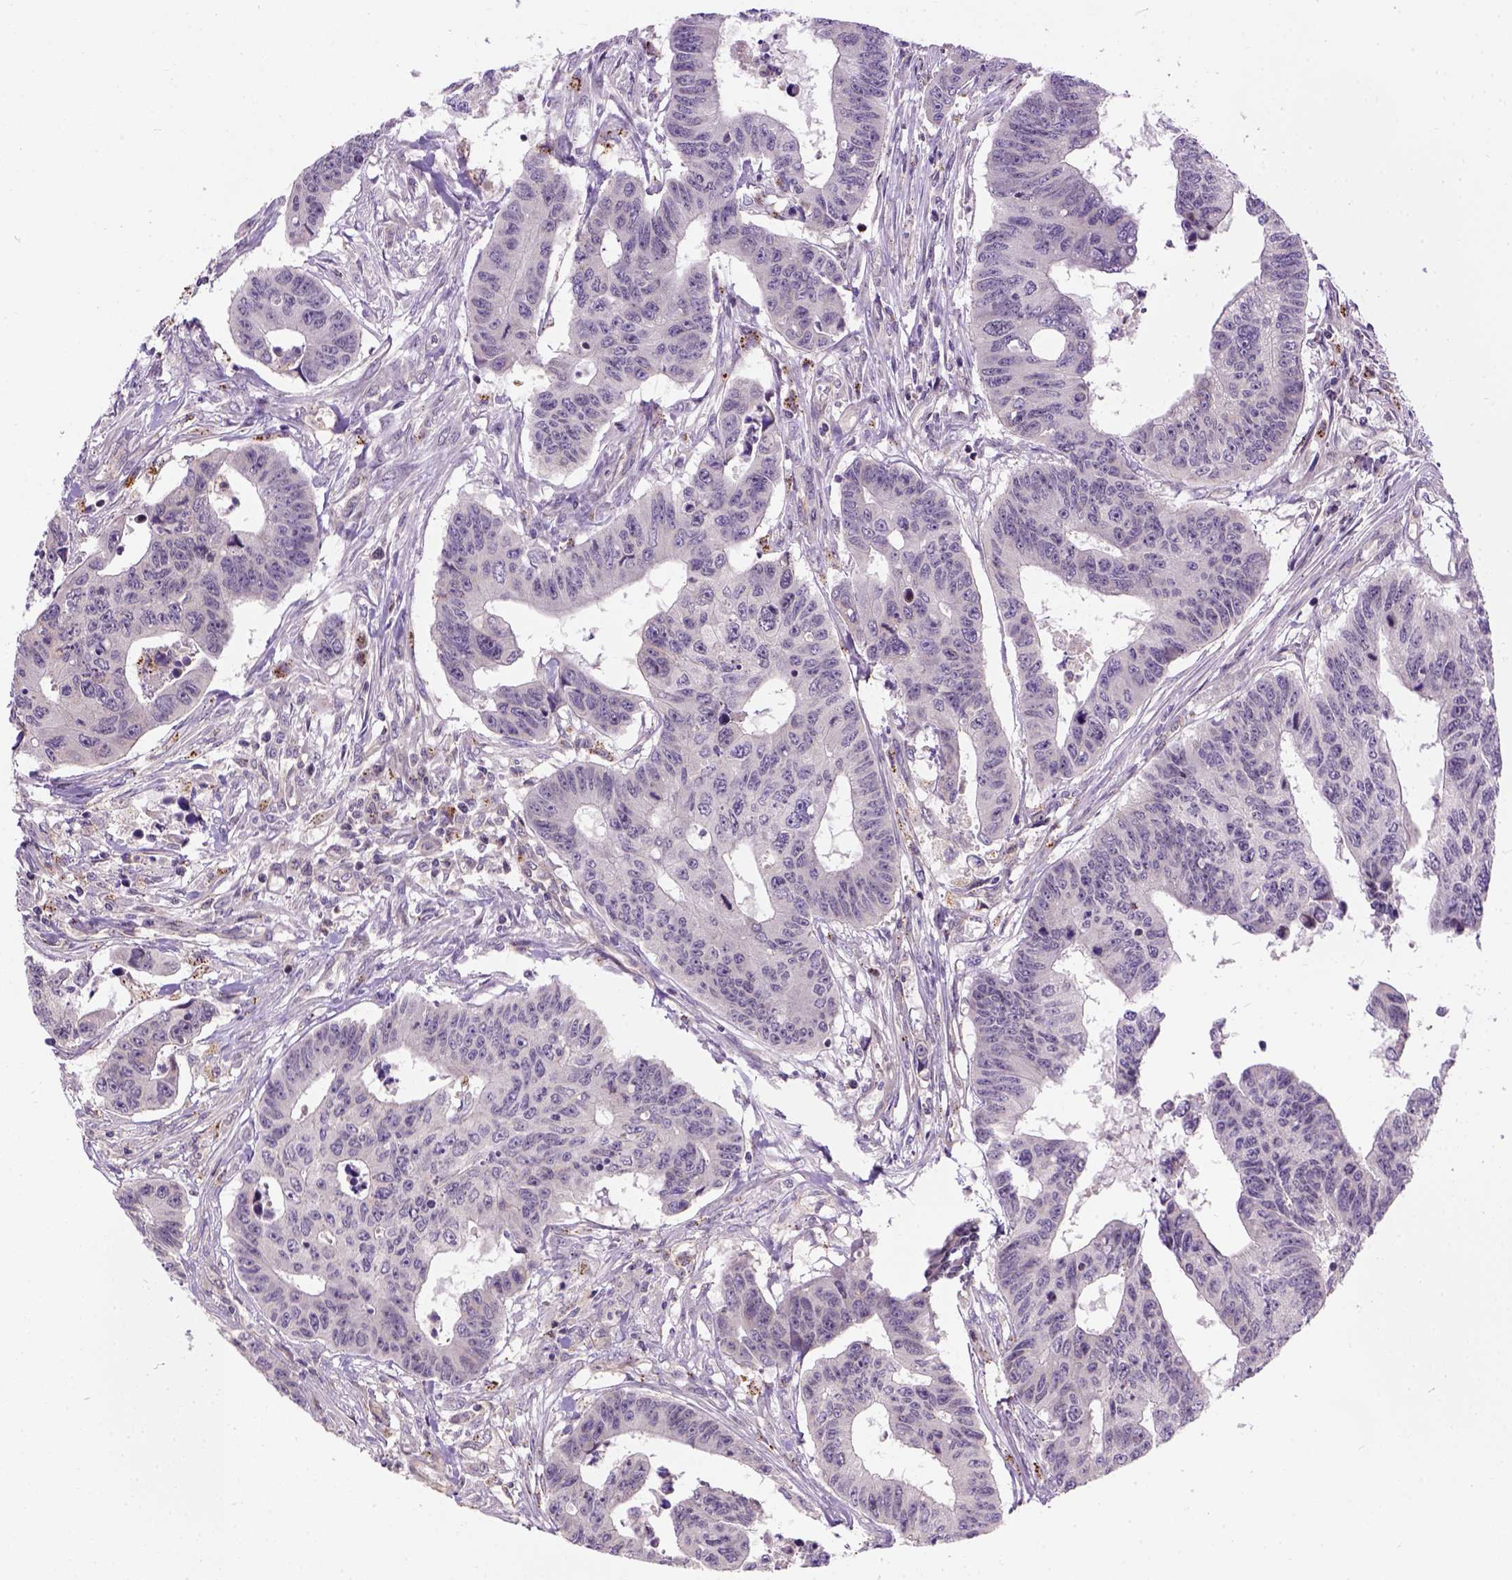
{"staining": {"intensity": "negative", "quantity": "none", "location": "none"}, "tissue": "colorectal cancer", "cell_type": "Tumor cells", "image_type": "cancer", "snomed": [{"axis": "morphology", "description": "Adenocarcinoma, NOS"}, {"axis": "topography", "description": "Rectum"}], "caption": "An image of human adenocarcinoma (colorectal) is negative for staining in tumor cells.", "gene": "KAZN", "patient": {"sex": "female", "age": 85}}